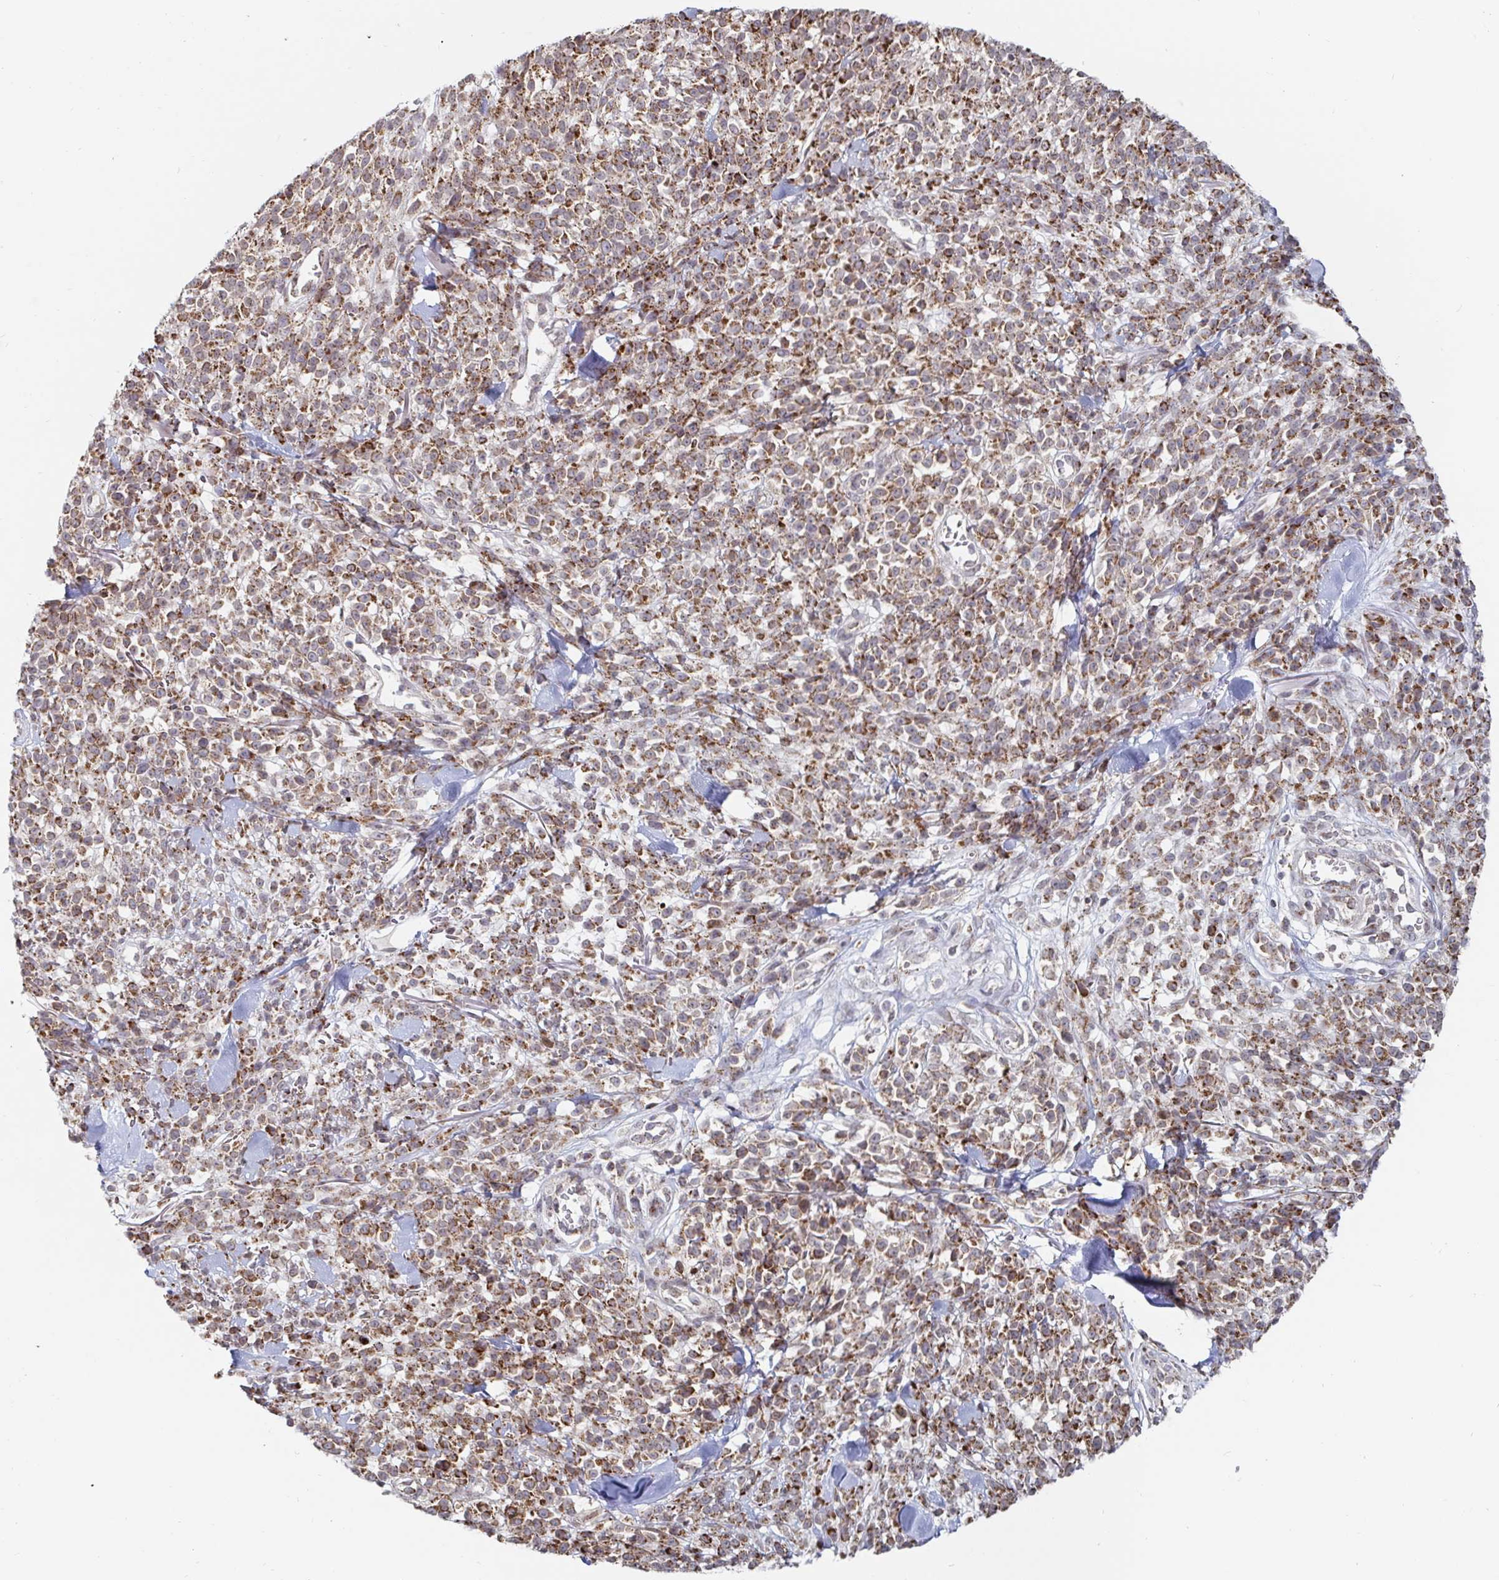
{"staining": {"intensity": "moderate", "quantity": ">75%", "location": "cytoplasmic/membranous"}, "tissue": "melanoma", "cell_type": "Tumor cells", "image_type": "cancer", "snomed": [{"axis": "morphology", "description": "Malignant melanoma, NOS"}, {"axis": "topography", "description": "Skin"}, {"axis": "topography", "description": "Skin of trunk"}], "caption": "Immunohistochemical staining of human malignant melanoma demonstrates medium levels of moderate cytoplasmic/membranous protein staining in approximately >75% of tumor cells.", "gene": "STARD8", "patient": {"sex": "male", "age": 74}}